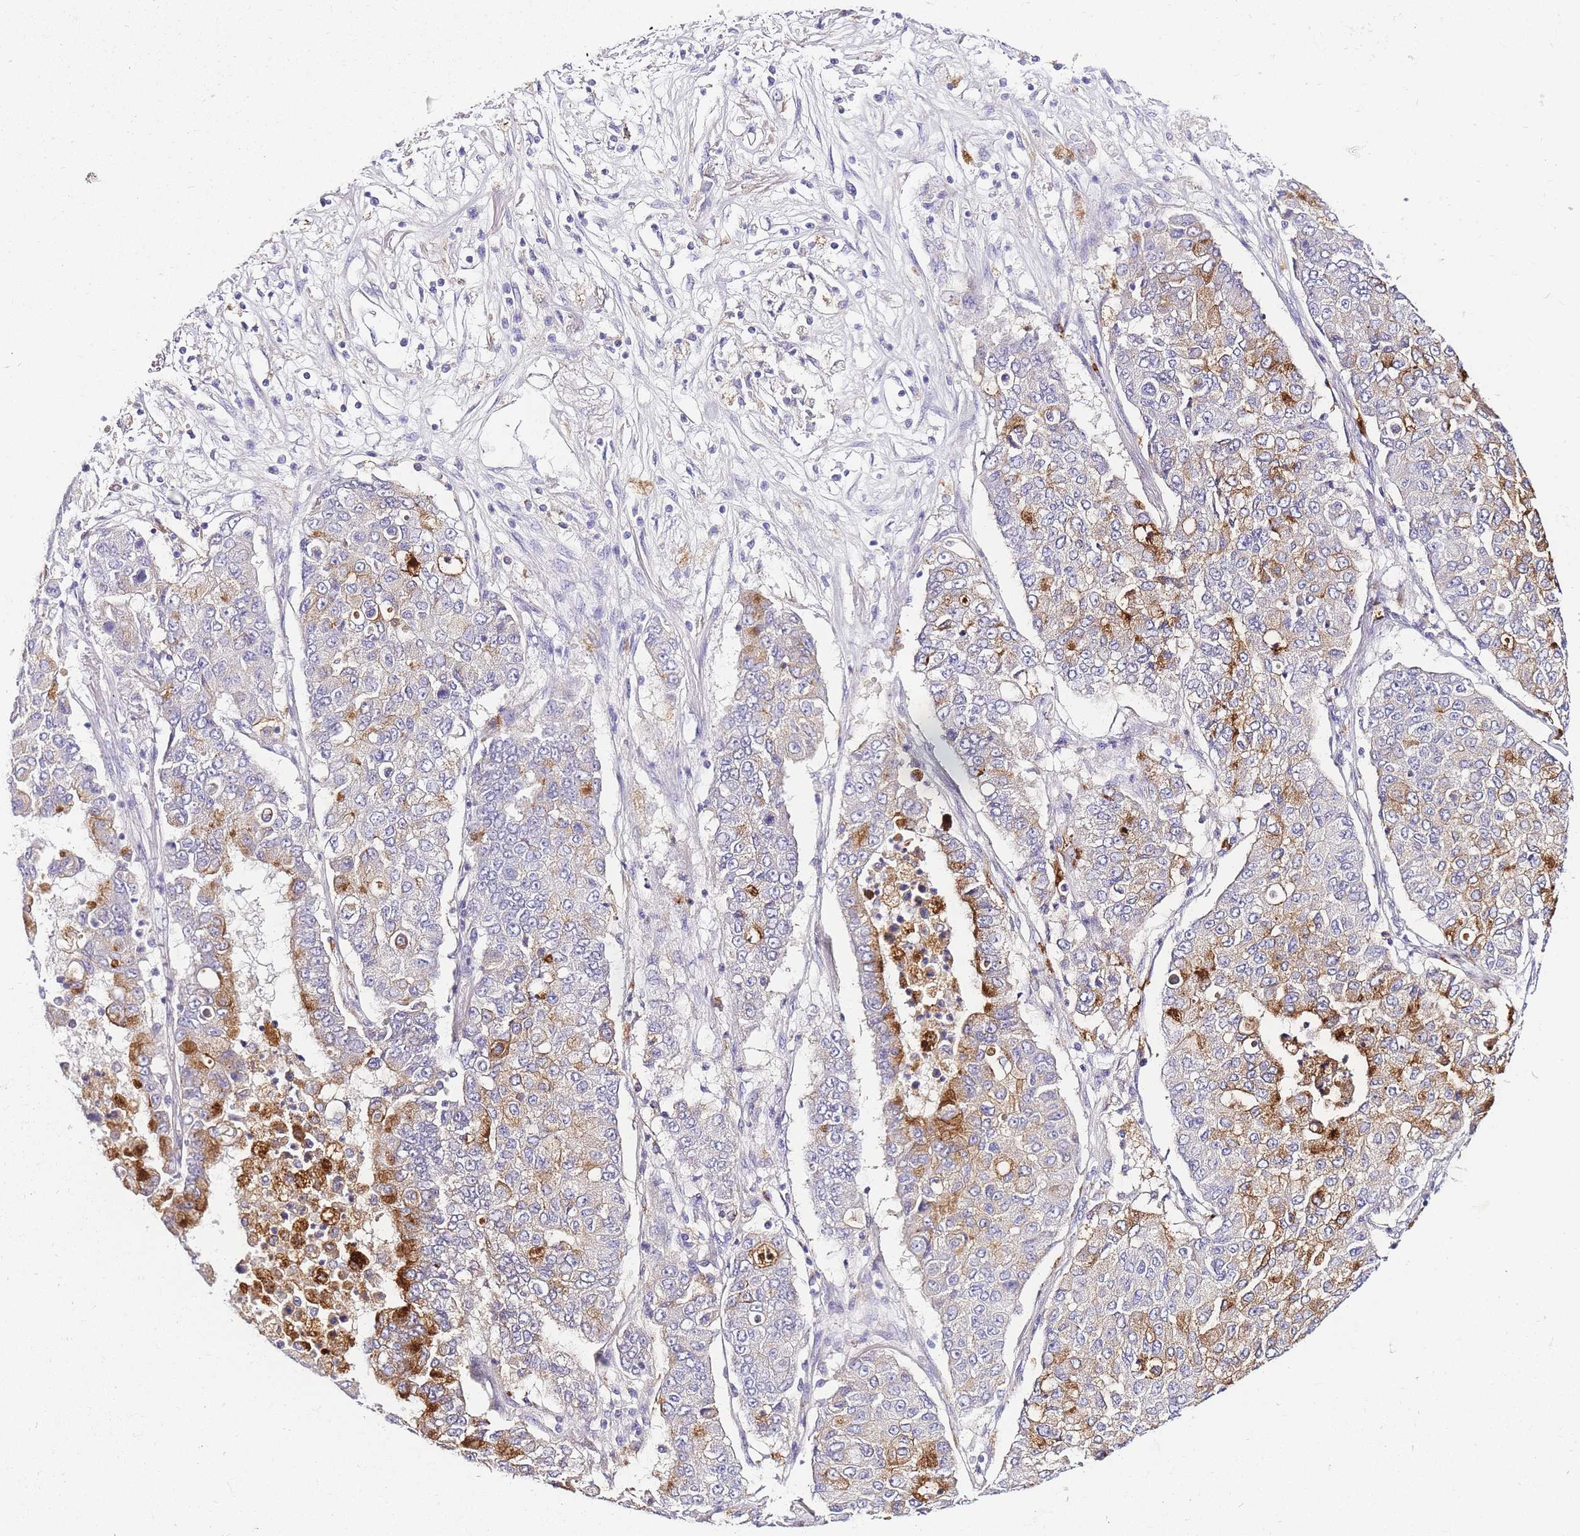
{"staining": {"intensity": "strong", "quantity": "<25%", "location": "cytoplasmic/membranous"}, "tissue": "lung cancer", "cell_type": "Tumor cells", "image_type": "cancer", "snomed": [{"axis": "morphology", "description": "Squamous cell carcinoma, NOS"}, {"axis": "topography", "description": "Lung"}], "caption": "DAB (3,3'-diaminobenzidine) immunohistochemical staining of human squamous cell carcinoma (lung) exhibits strong cytoplasmic/membranous protein expression in about <25% of tumor cells.", "gene": "DPP4", "patient": {"sex": "male", "age": 74}}